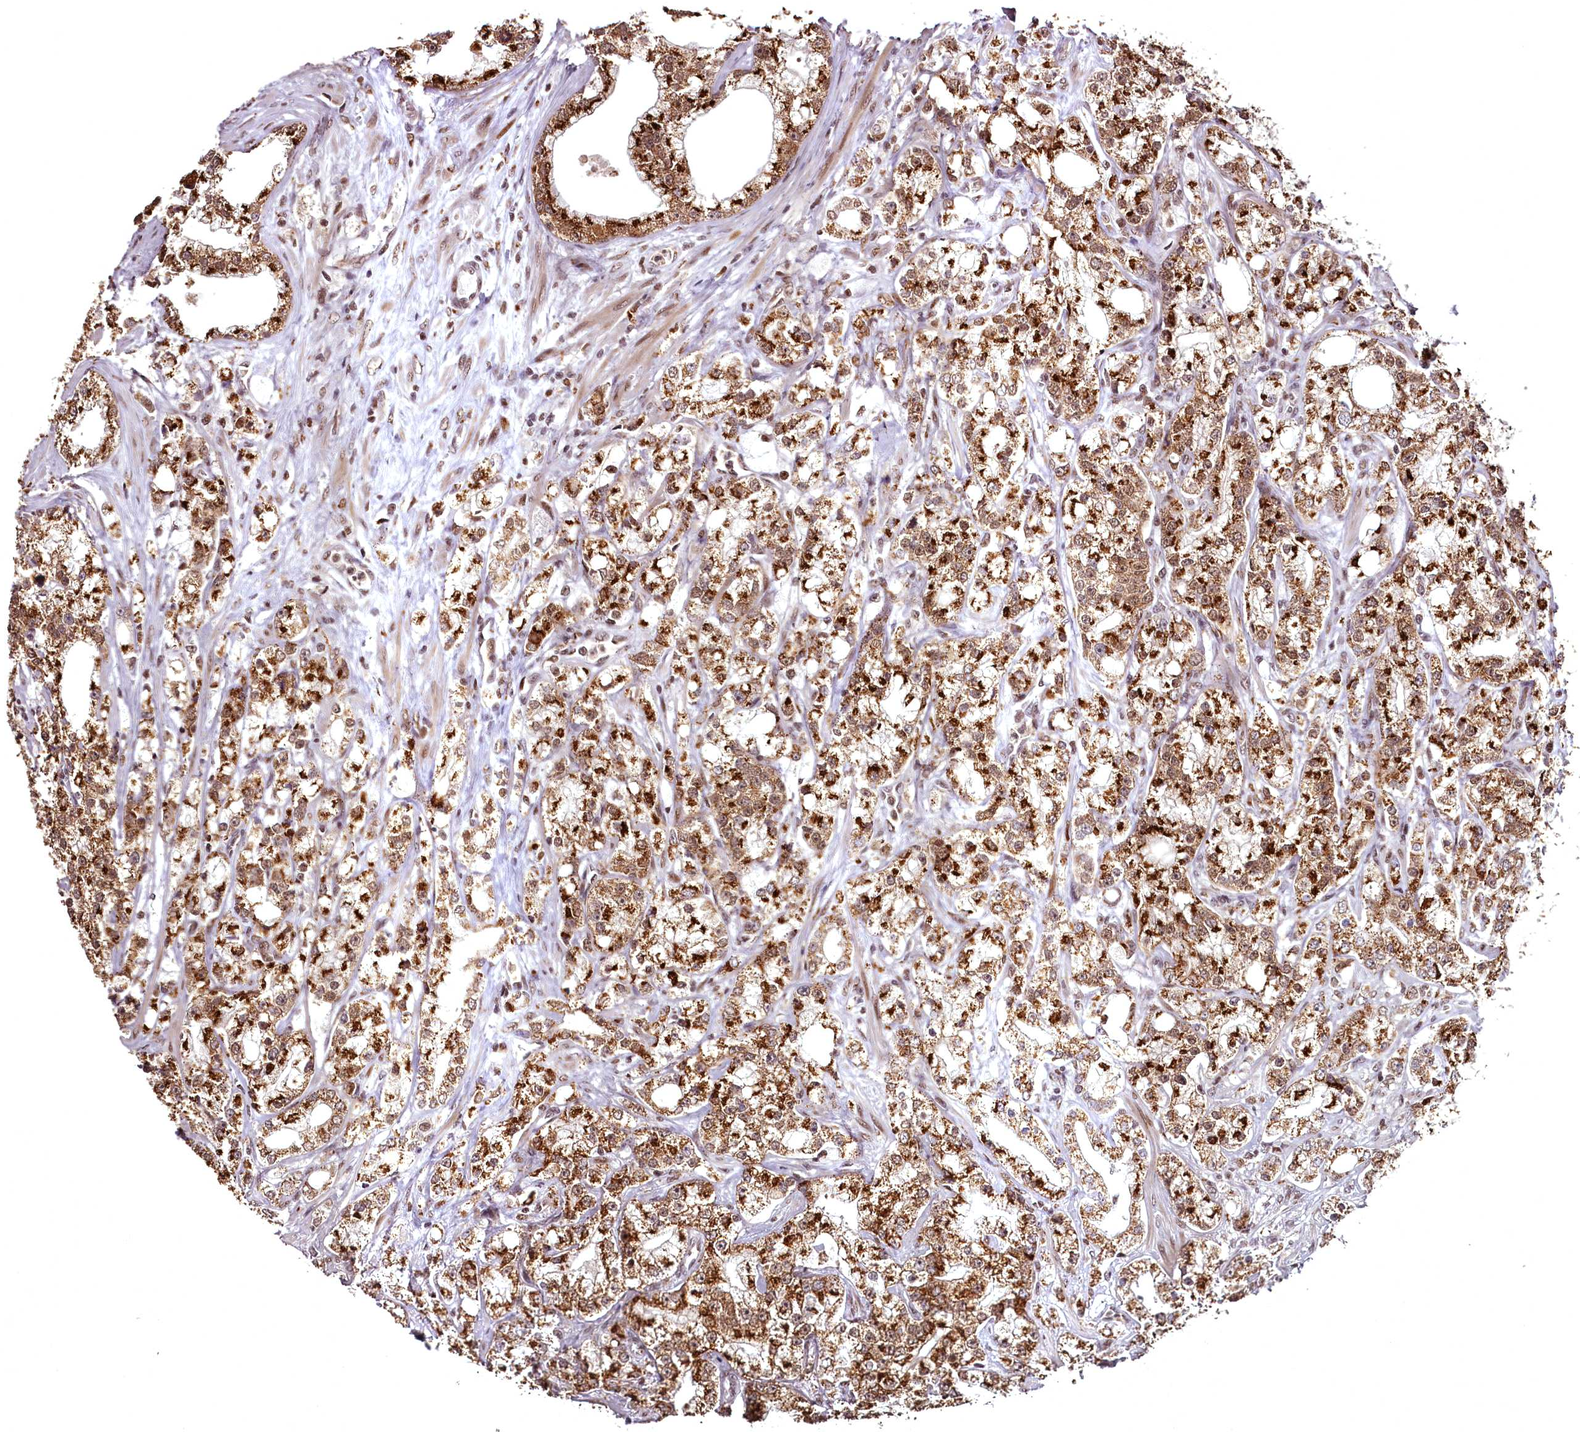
{"staining": {"intensity": "strong", "quantity": "25%-75%", "location": "cytoplasmic/membranous,nuclear"}, "tissue": "prostate cancer", "cell_type": "Tumor cells", "image_type": "cancer", "snomed": [{"axis": "morphology", "description": "Adenocarcinoma, High grade"}, {"axis": "topography", "description": "Prostate"}], "caption": "Prostate cancer (adenocarcinoma (high-grade)) stained with a protein marker reveals strong staining in tumor cells.", "gene": "CEP83", "patient": {"sex": "male", "age": 64}}